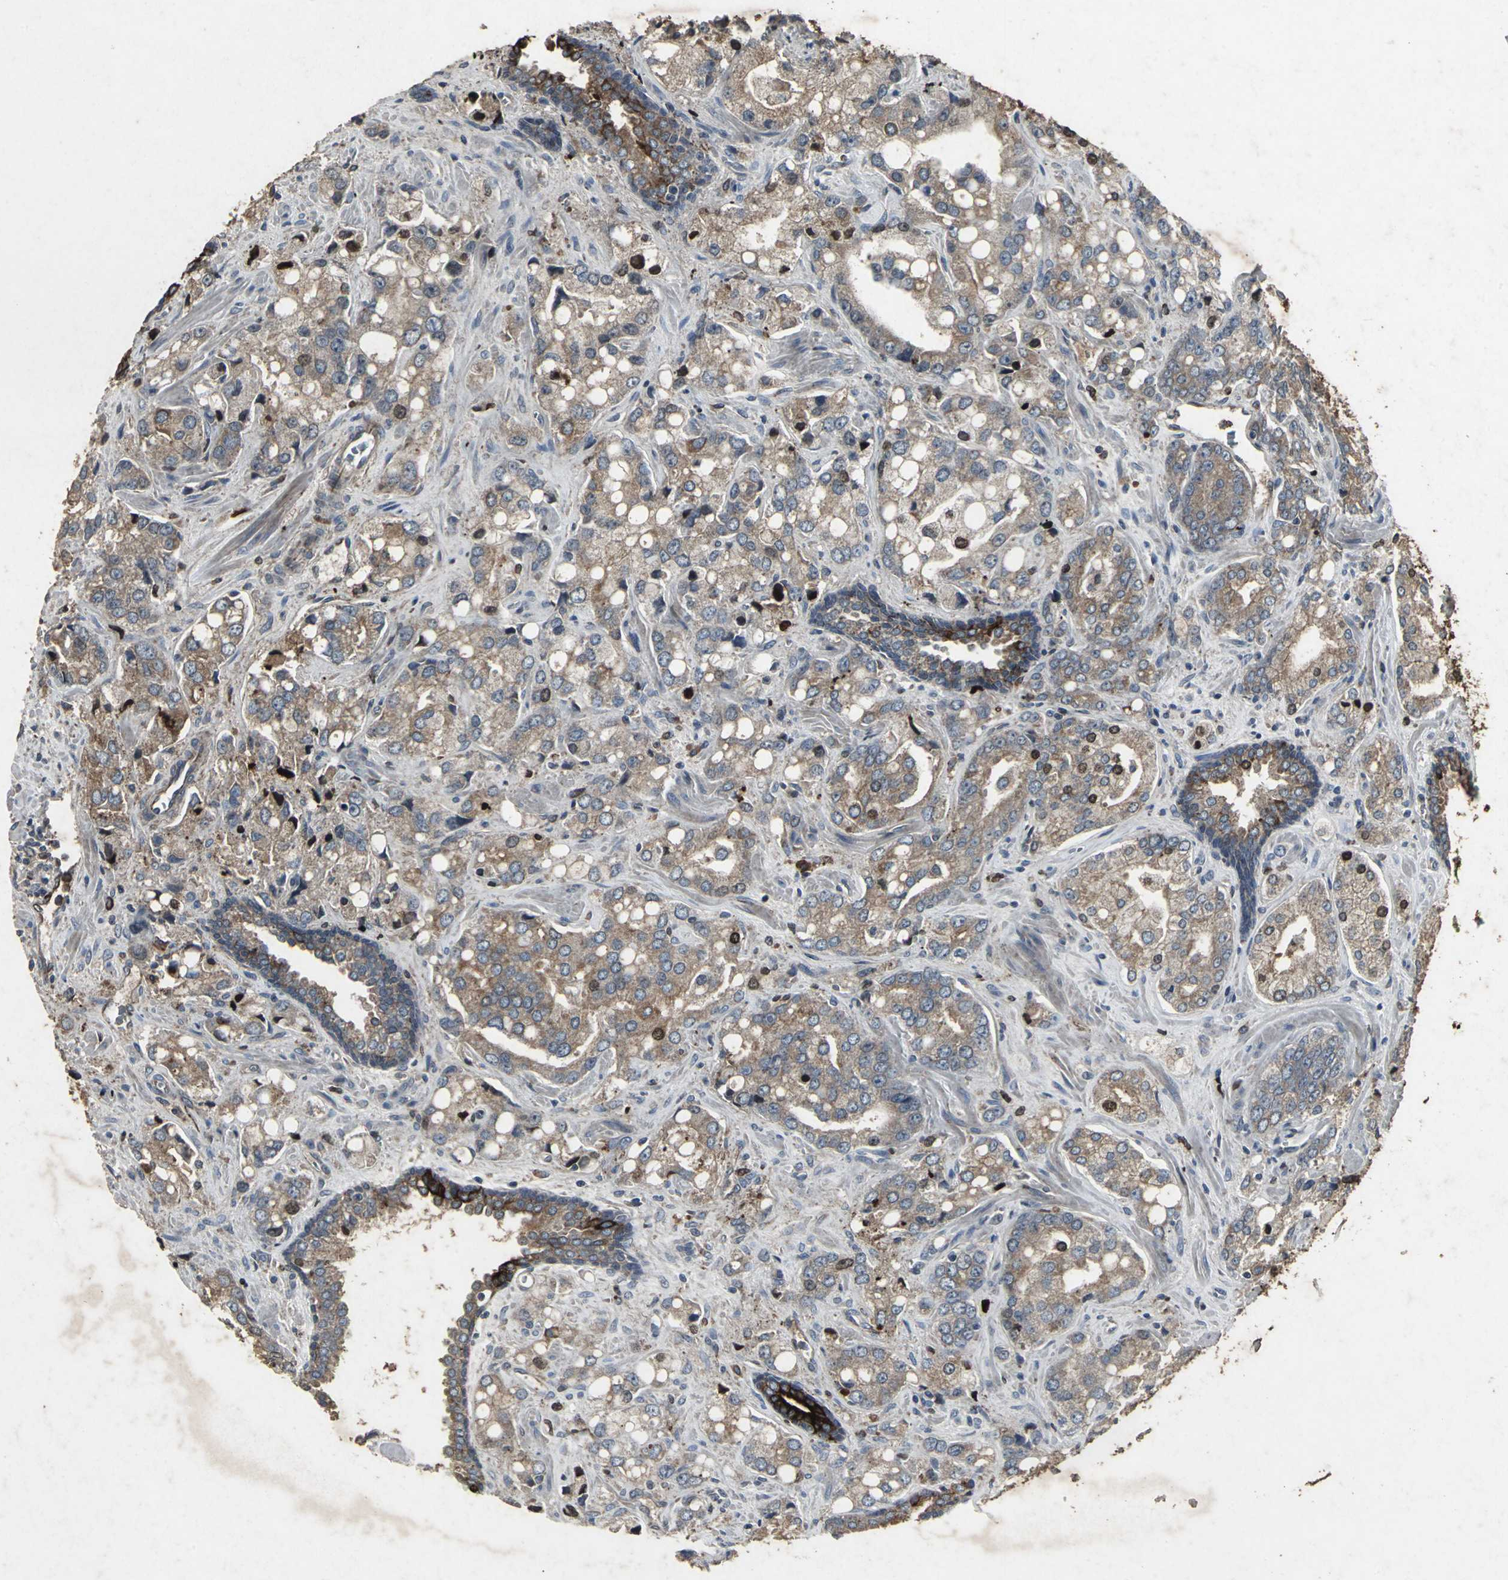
{"staining": {"intensity": "strong", "quantity": ">75%", "location": "cytoplasmic/membranous"}, "tissue": "prostate cancer", "cell_type": "Tumor cells", "image_type": "cancer", "snomed": [{"axis": "morphology", "description": "Adenocarcinoma, High grade"}, {"axis": "topography", "description": "Prostate"}], "caption": "Prostate cancer was stained to show a protein in brown. There is high levels of strong cytoplasmic/membranous positivity in about >75% of tumor cells.", "gene": "CCR9", "patient": {"sex": "male", "age": 67}}